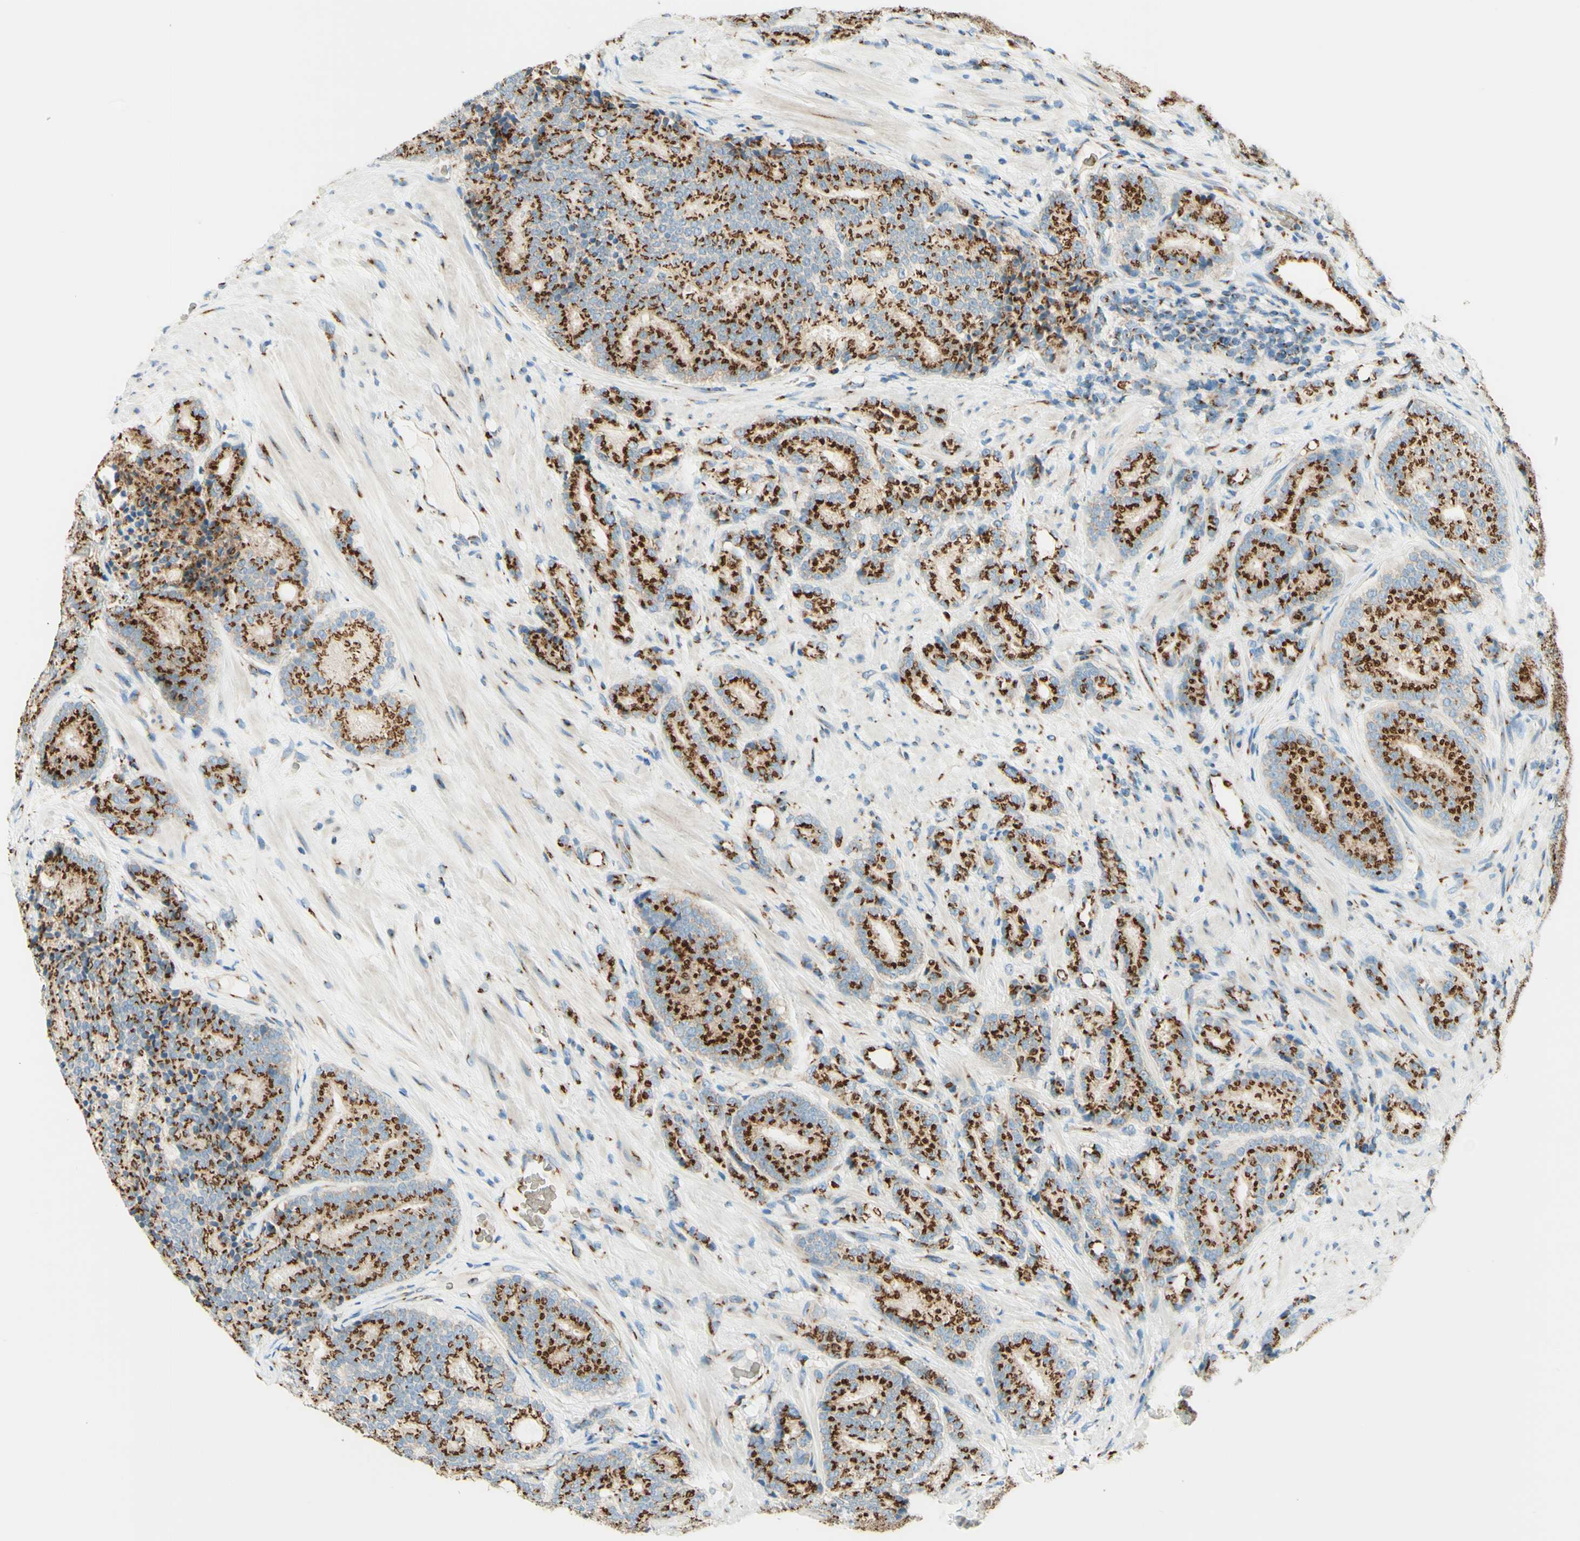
{"staining": {"intensity": "strong", "quantity": ">75%", "location": "cytoplasmic/membranous"}, "tissue": "prostate cancer", "cell_type": "Tumor cells", "image_type": "cancer", "snomed": [{"axis": "morphology", "description": "Adenocarcinoma, High grade"}, {"axis": "topography", "description": "Prostate"}], "caption": "Human prostate cancer stained with a protein marker demonstrates strong staining in tumor cells.", "gene": "GOLGB1", "patient": {"sex": "male", "age": 61}}